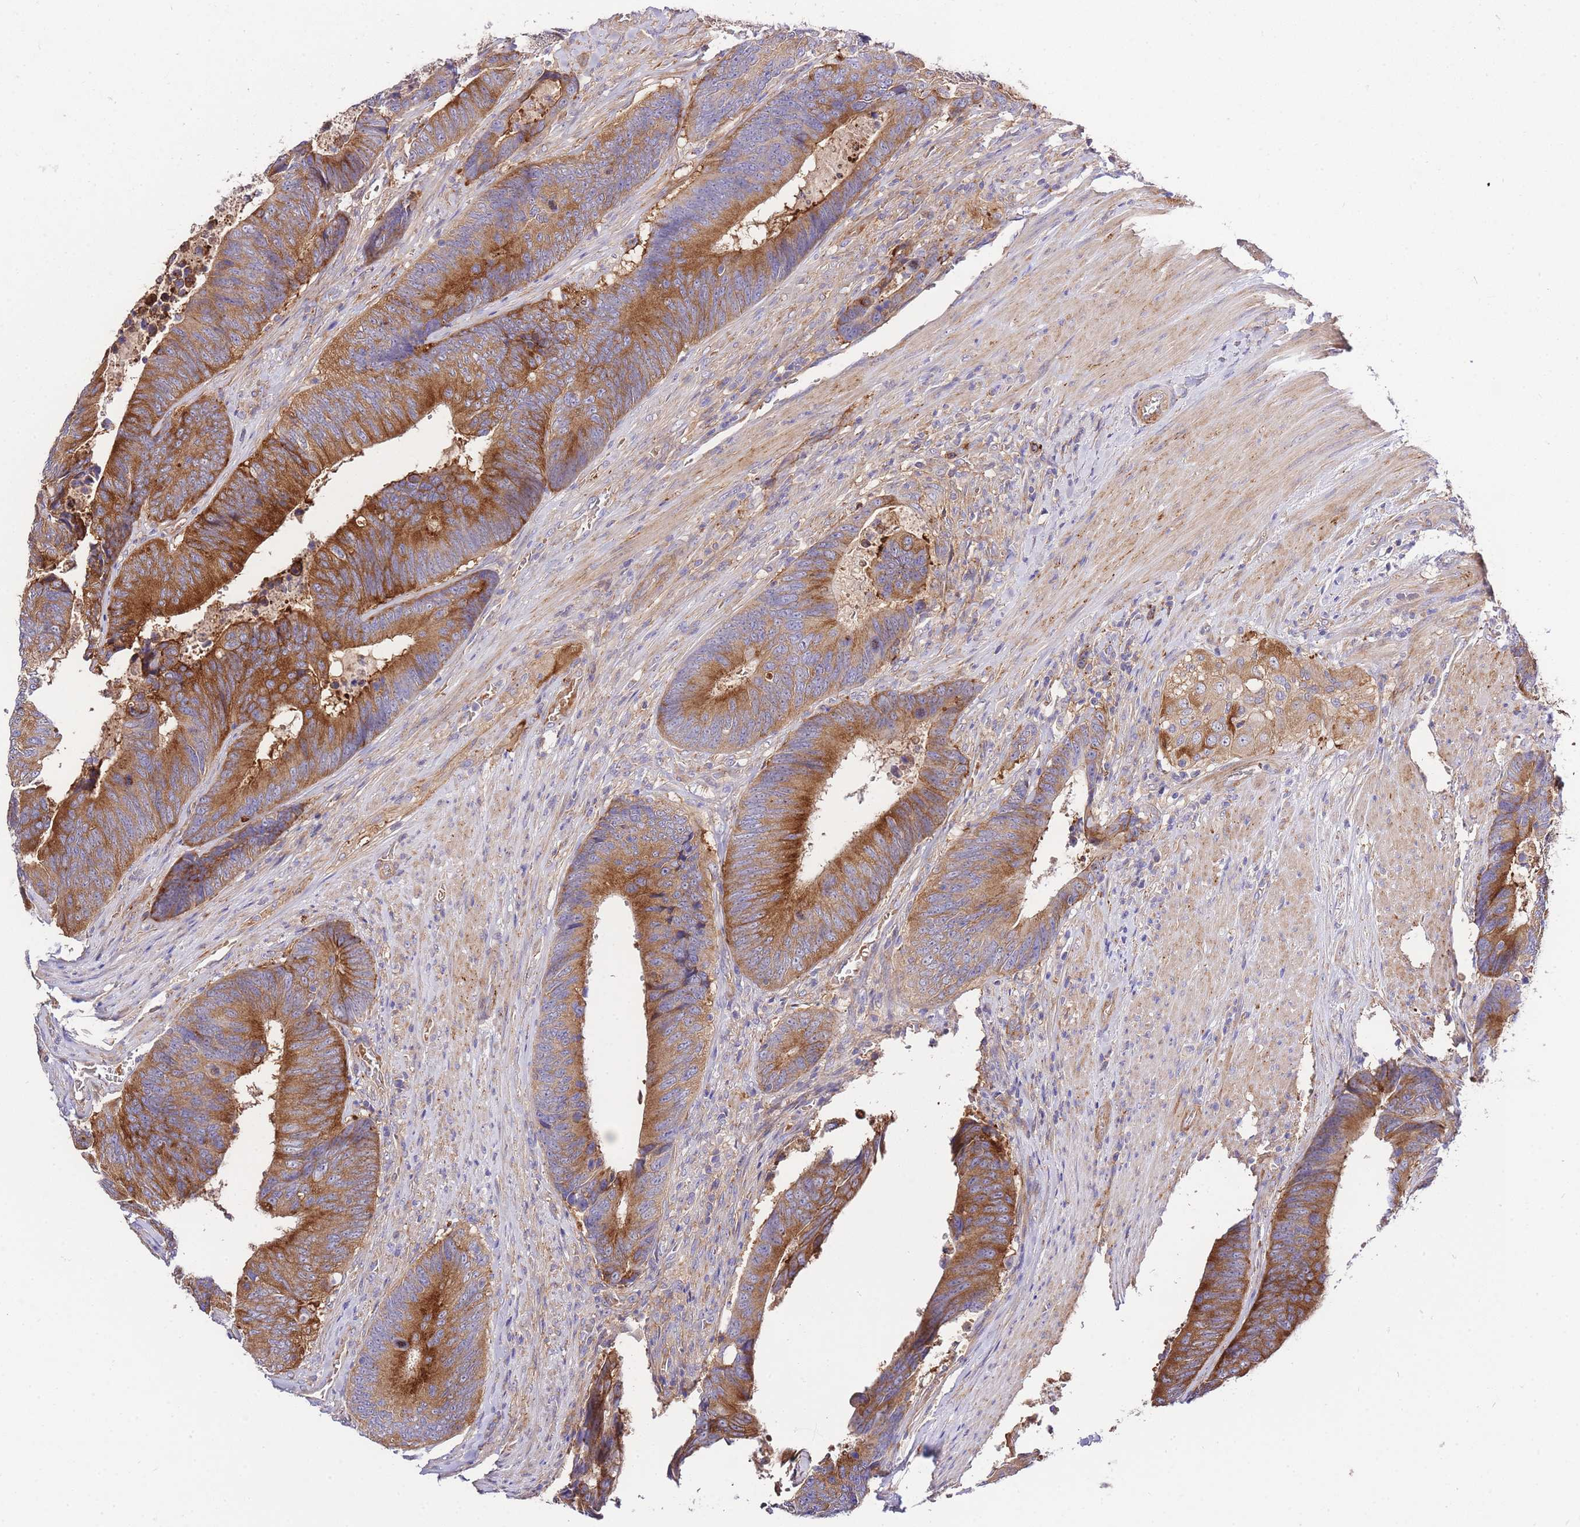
{"staining": {"intensity": "strong", "quantity": ">75%", "location": "cytoplasmic/membranous"}, "tissue": "colorectal cancer", "cell_type": "Tumor cells", "image_type": "cancer", "snomed": [{"axis": "morphology", "description": "Adenocarcinoma, NOS"}, {"axis": "topography", "description": "Colon"}], "caption": "Immunohistochemical staining of human adenocarcinoma (colorectal) displays high levels of strong cytoplasmic/membranous protein expression in approximately >75% of tumor cells.", "gene": "INSYN2B", "patient": {"sex": "male", "age": 87}}